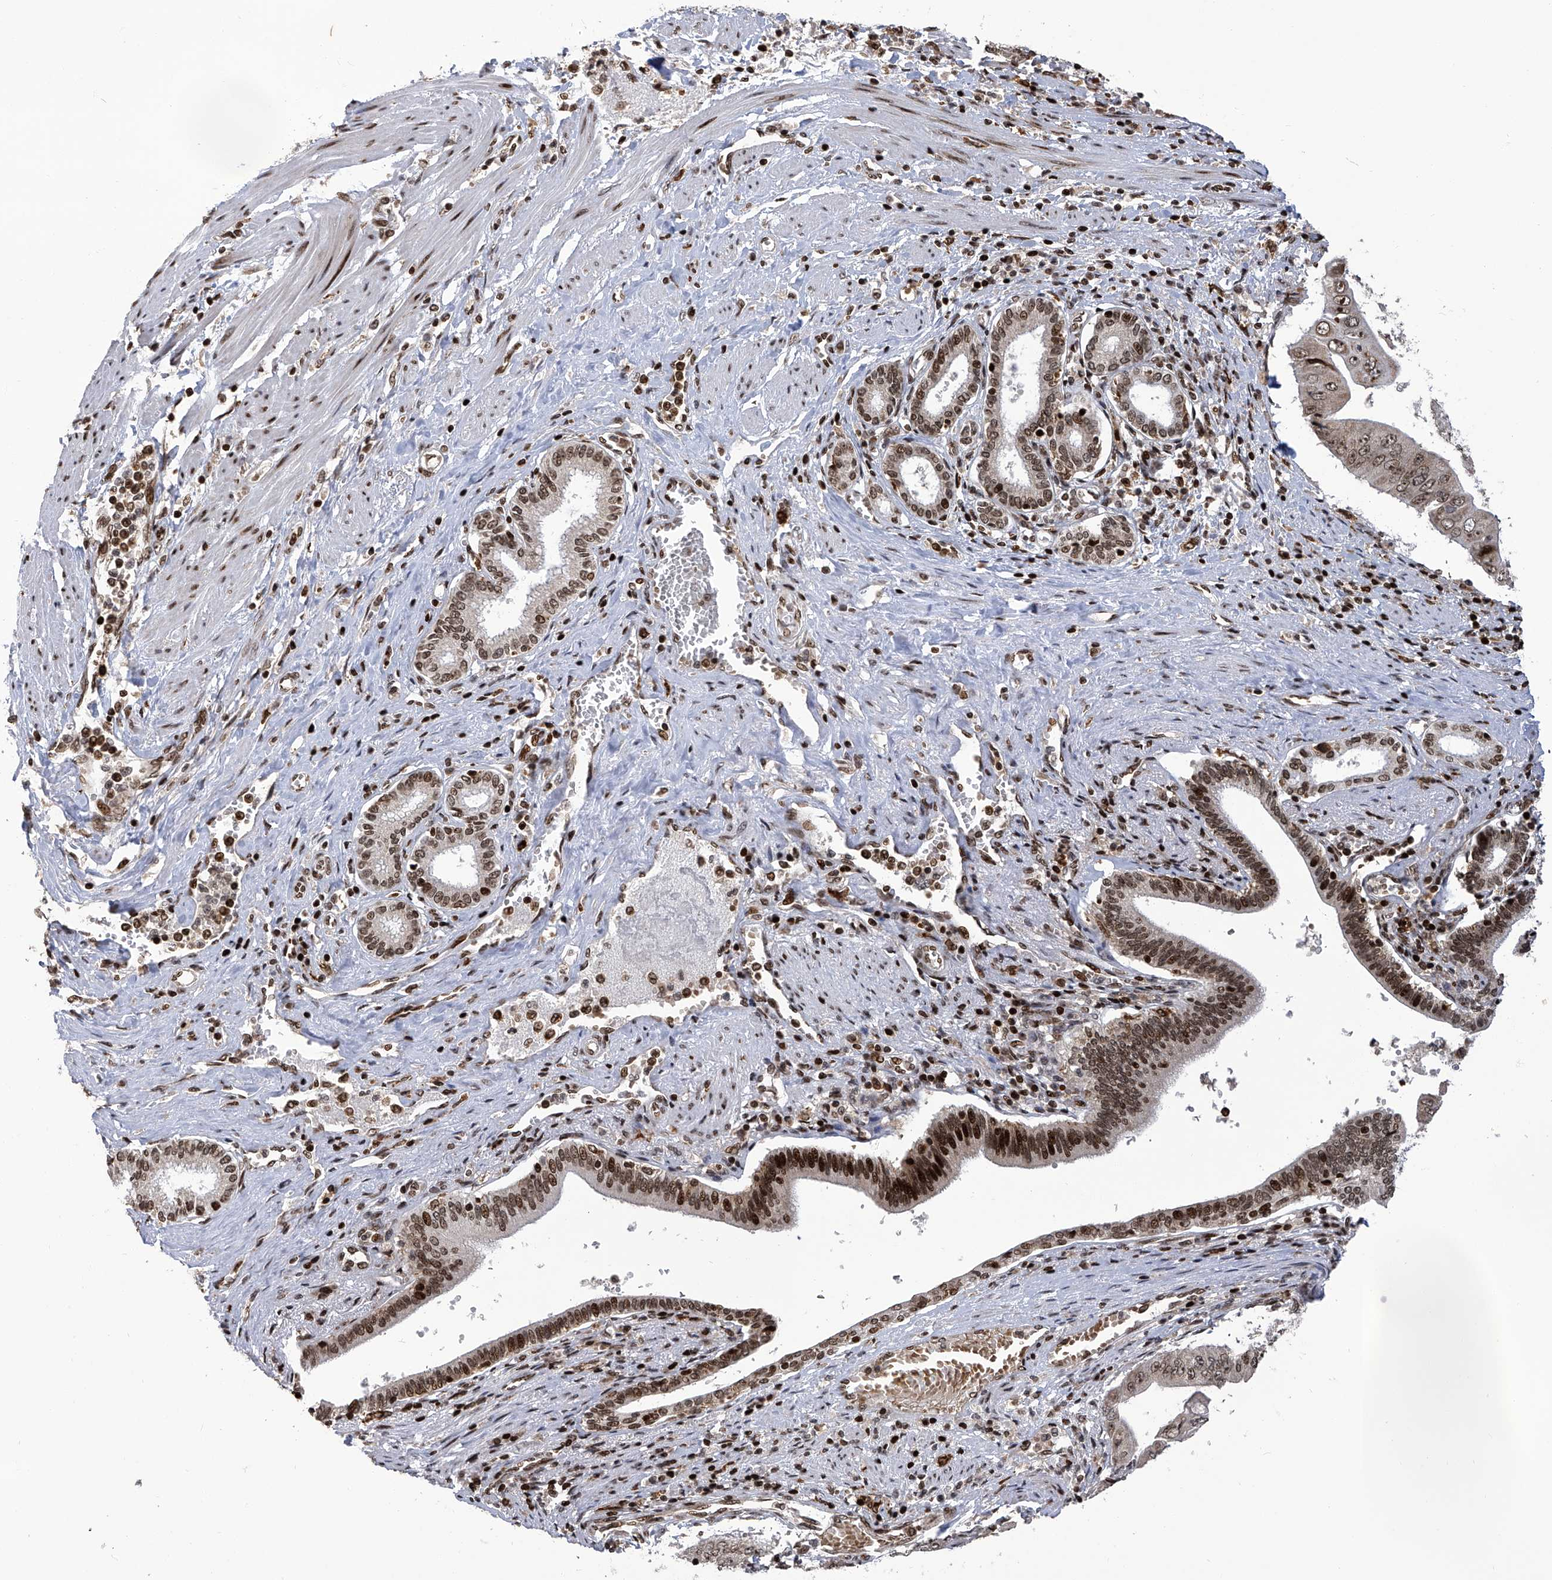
{"staining": {"intensity": "moderate", "quantity": ">75%", "location": "nuclear"}, "tissue": "pancreatic cancer", "cell_type": "Tumor cells", "image_type": "cancer", "snomed": [{"axis": "morphology", "description": "Adenocarcinoma, NOS"}, {"axis": "topography", "description": "Pancreas"}], "caption": "Tumor cells show medium levels of moderate nuclear expression in about >75% of cells in human adenocarcinoma (pancreatic).", "gene": "PAK1IP1", "patient": {"sex": "female", "age": 77}}